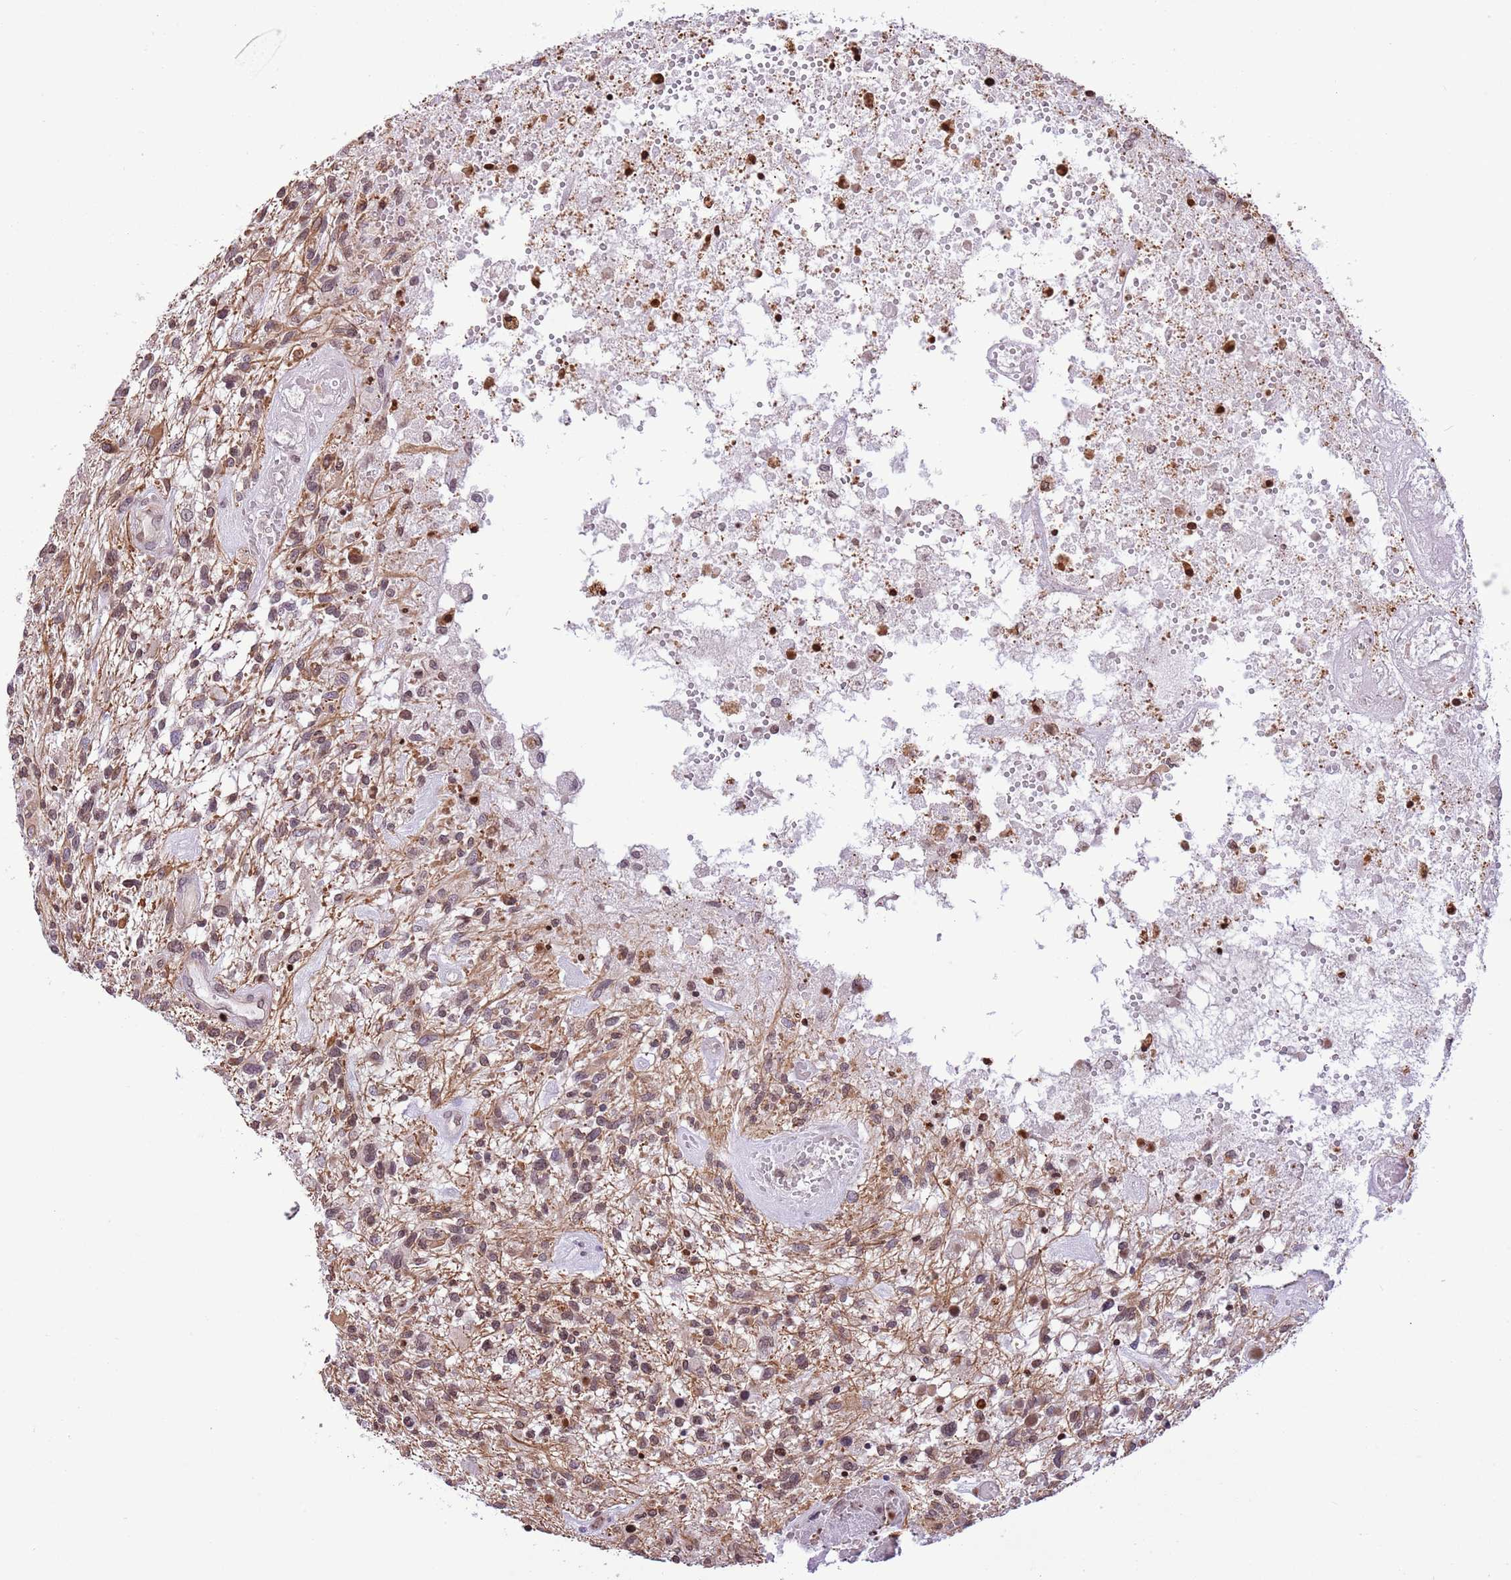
{"staining": {"intensity": "moderate", "quantity": ">75%", "location": "nuclear"}, "tissue": "glioma", "cell_type": "Tumor cells", "image_type": "cancer", "snomed": [{"axis": "morphology", "description": "Glioma, malignant, High grade"}, {"axis": "topography", "description": "Brain"}], "caption": "Protein expression analysis of glioma displays moderate nuclear expression in approximately >75% of tumor cells.", "gene": "NRIP1", "patient": {"sex": "male", "age": 47}}